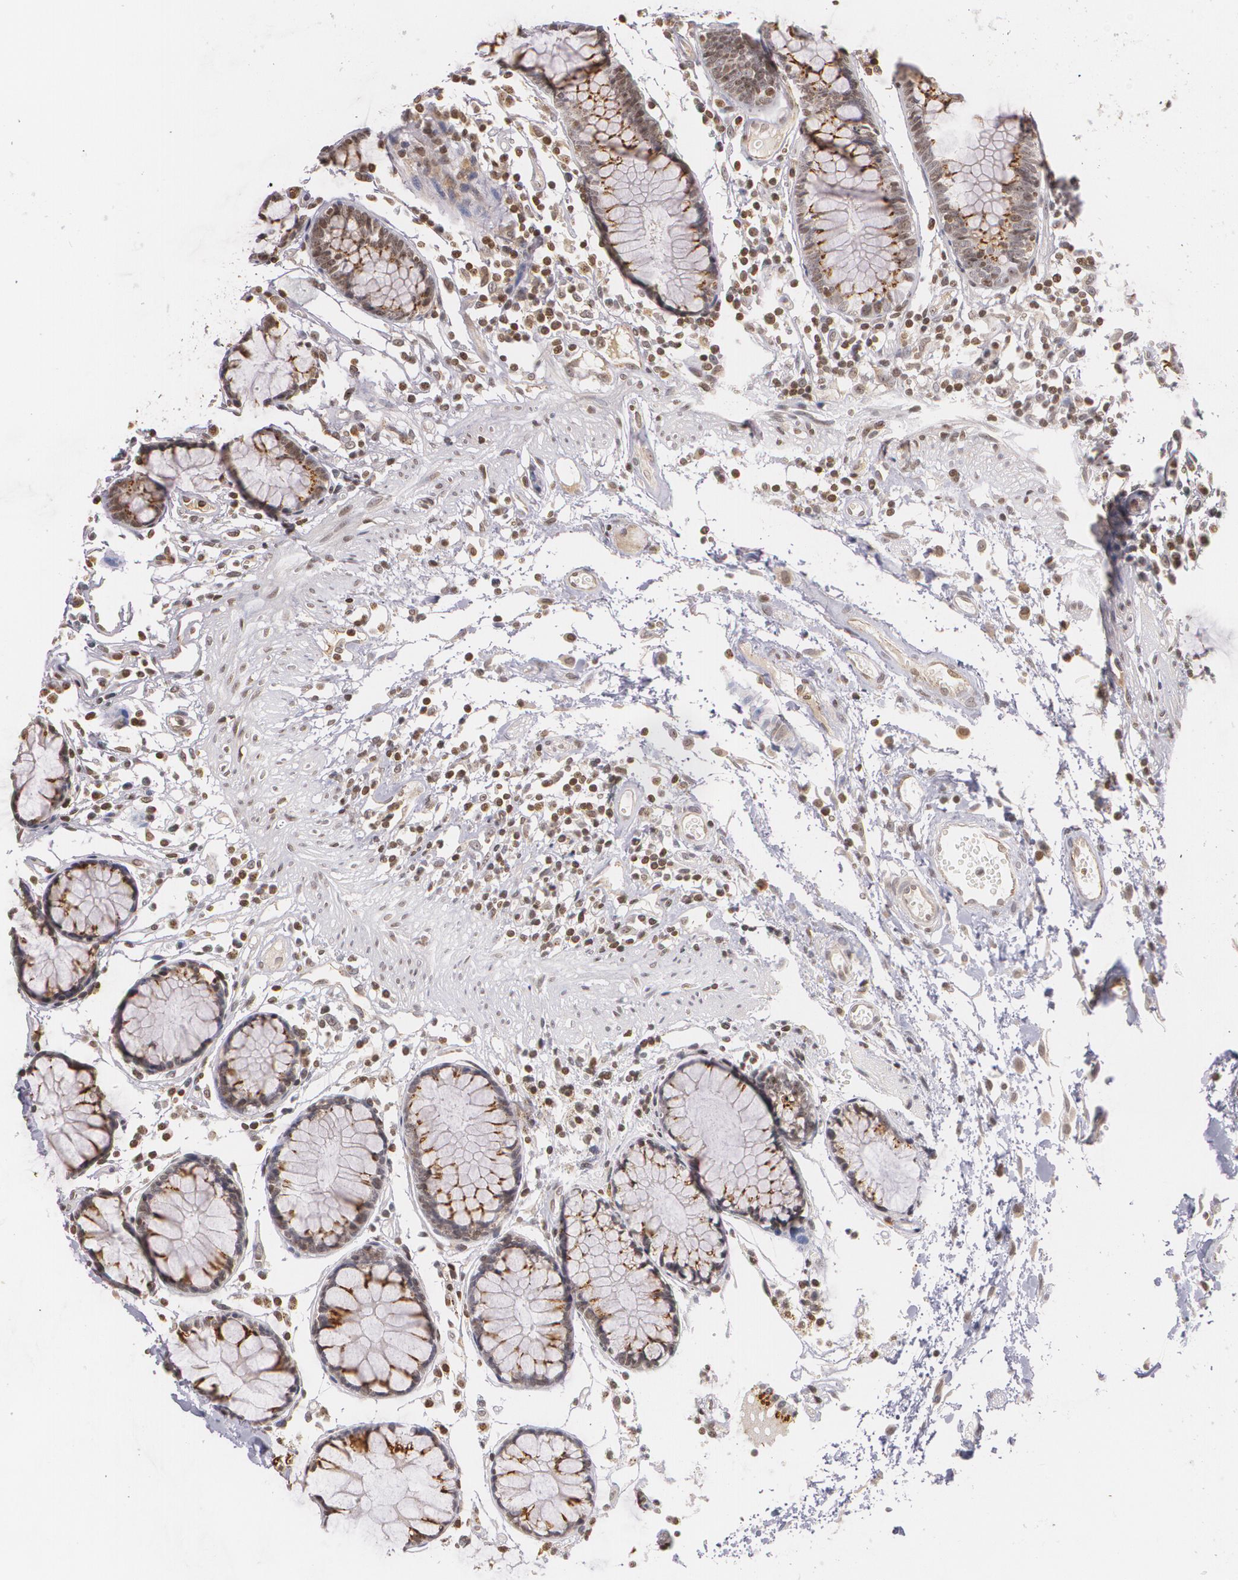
{"staining": {"intensity": "weak", "quantity": "25%-75%", "location": "cytoplasmic/membranous"}, "tissue": "colon", "cell_type": "Endothelial cells", "image_type": "normal", "snomed": [{"axis": "morphology", "description": "Normal tissue, NOS"}, {"axis": "topography", "description": "Colon"}], "caption": "Colon stained with DAB (3,3'-diaminobenzidine) IHC demonstrates low levels of weak cytoplasmic/membranous expression in about 25%-75% of endothelial cells.", "gene": "VAV3", "patient": {"sex": "female", "age": 78}}